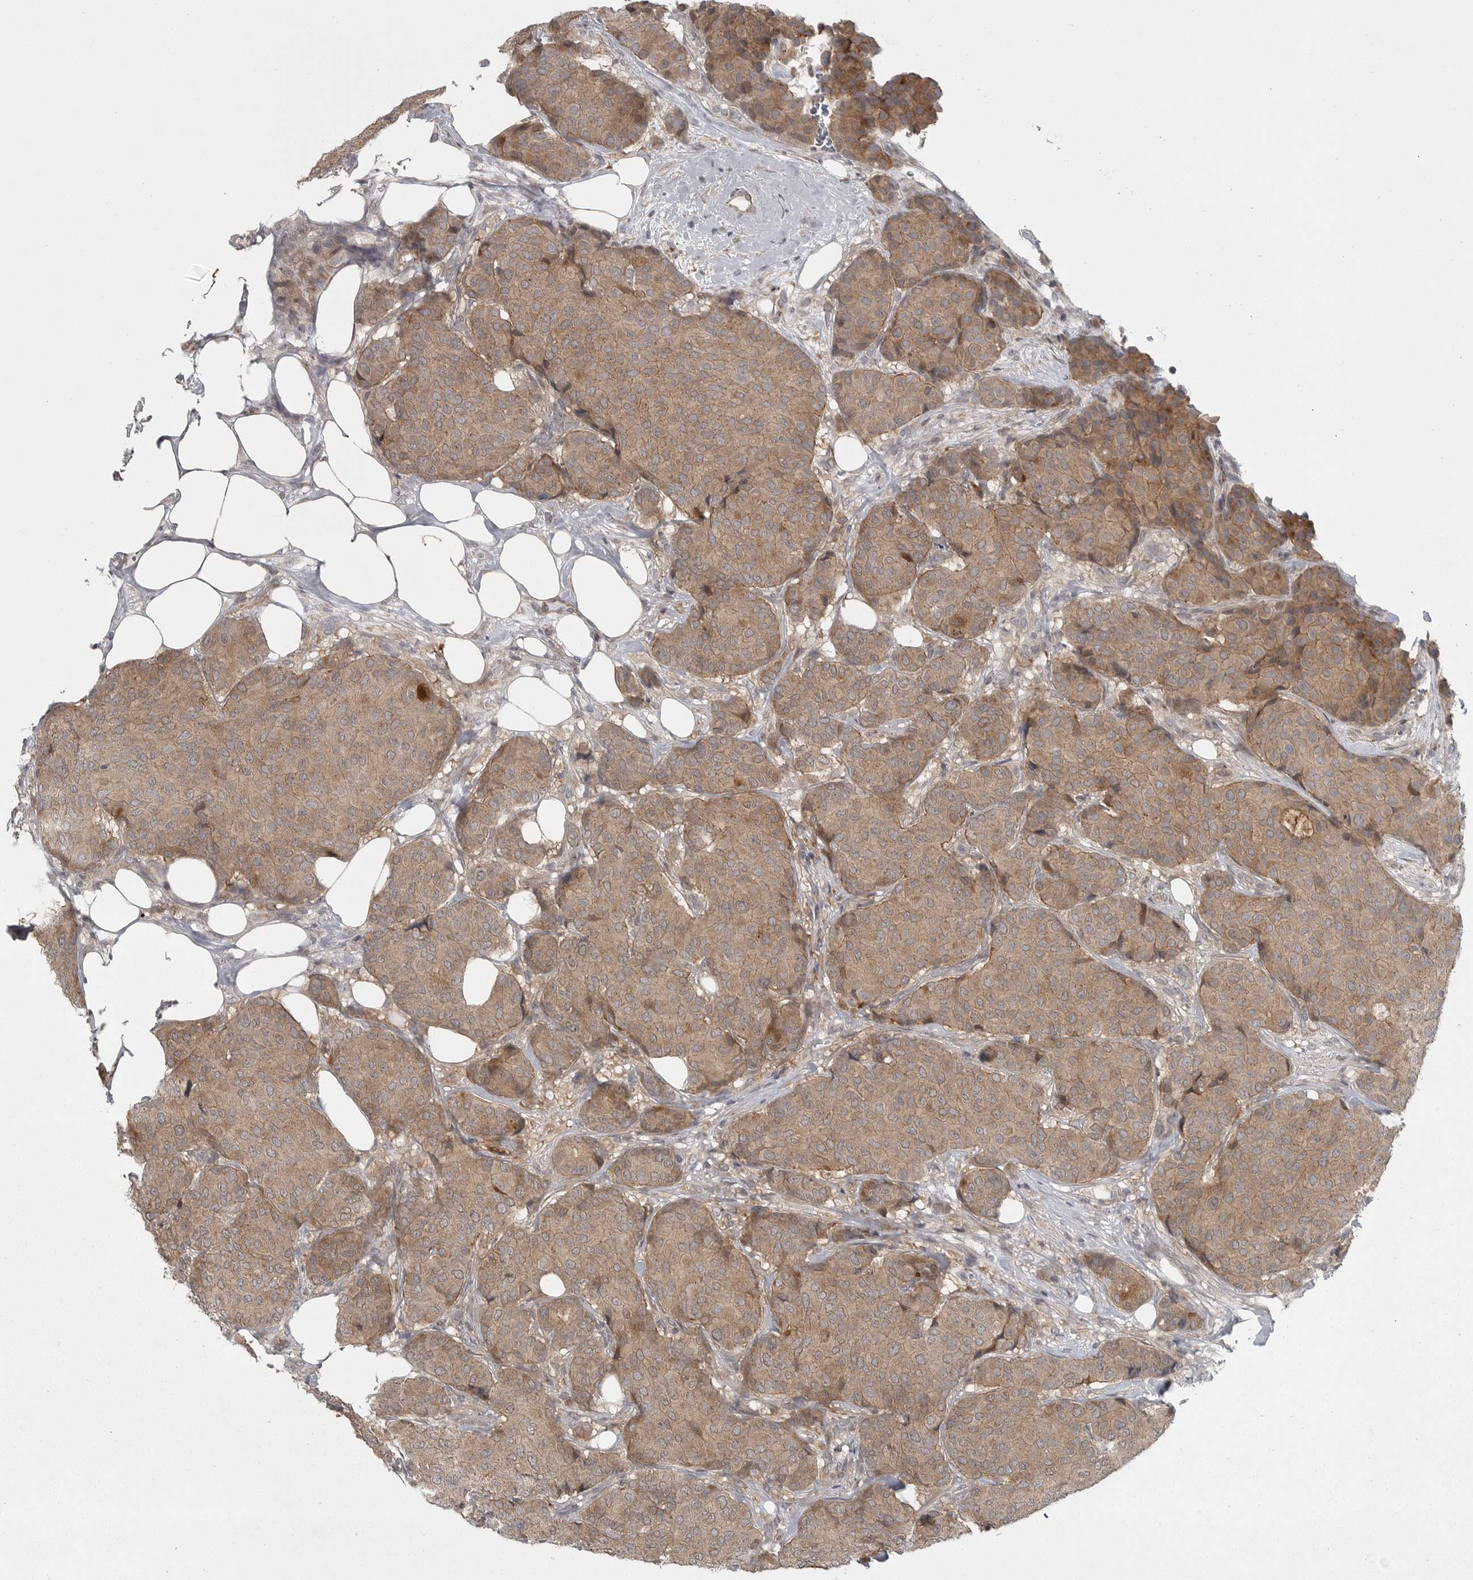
{"staining": {"intensity": "weak", "quantity": ">75%", "location": "cytoplasmic/membranous"}, "tissue": "breast cancer", "cell_type": "Tumor cells", "image_type": "cancer", "snomed": [{"axis": "morphology", "description": "Duct carcinoma"}, {"axis": "topography", "description": "Breast"}], "caption": "Human breast cancer (infiltrating ductal carcinoma) stained with a protein marker shows weak staining in tumor cells.", "gene": "PPP1R9A", "patient": {"sex": "female", "age": 75}}